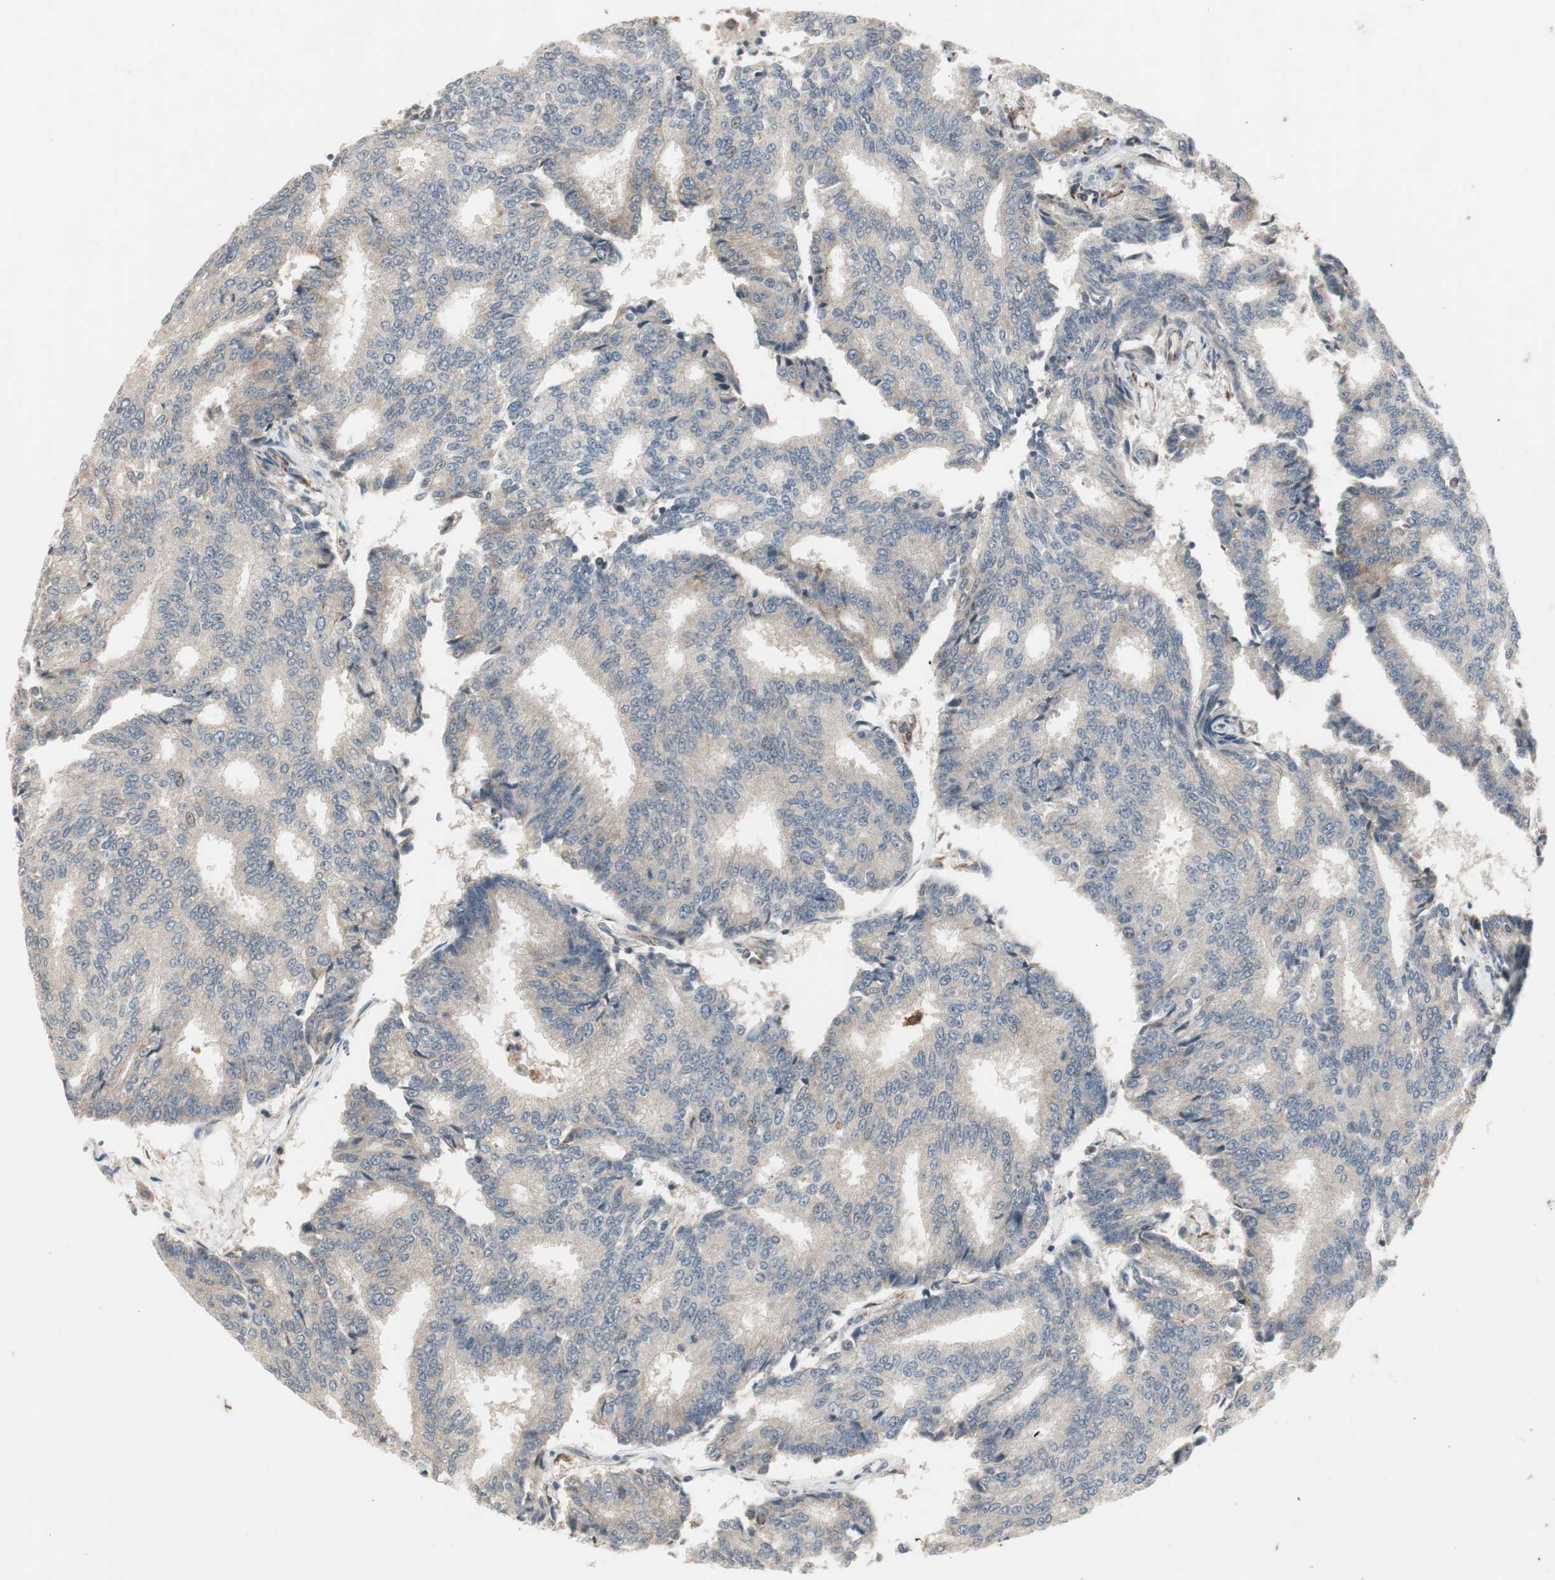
{"staining": {"intensity": "weak", "quantity": ">75%", "location": "cytoplasmic/membranous"}, "tissue": "prostate cancer", "cell_type": "Tumor cells", "image_type": "cancer", "snomed": [{"axis": "morphology", "description": "Adenocarcinoma, High grade"}, {"axis": "topography", "description": "Prostate"}], "caption": "An image showing weak cytoplasmic/membranous expression in approximately >75% of tumor cells in prostate cancer (adenocarcinoma (high-grade)), as visualized by brown immunohistochemical staining.", "gene": "CPT1A", "patient": {"sex": "male", "age": 55}}